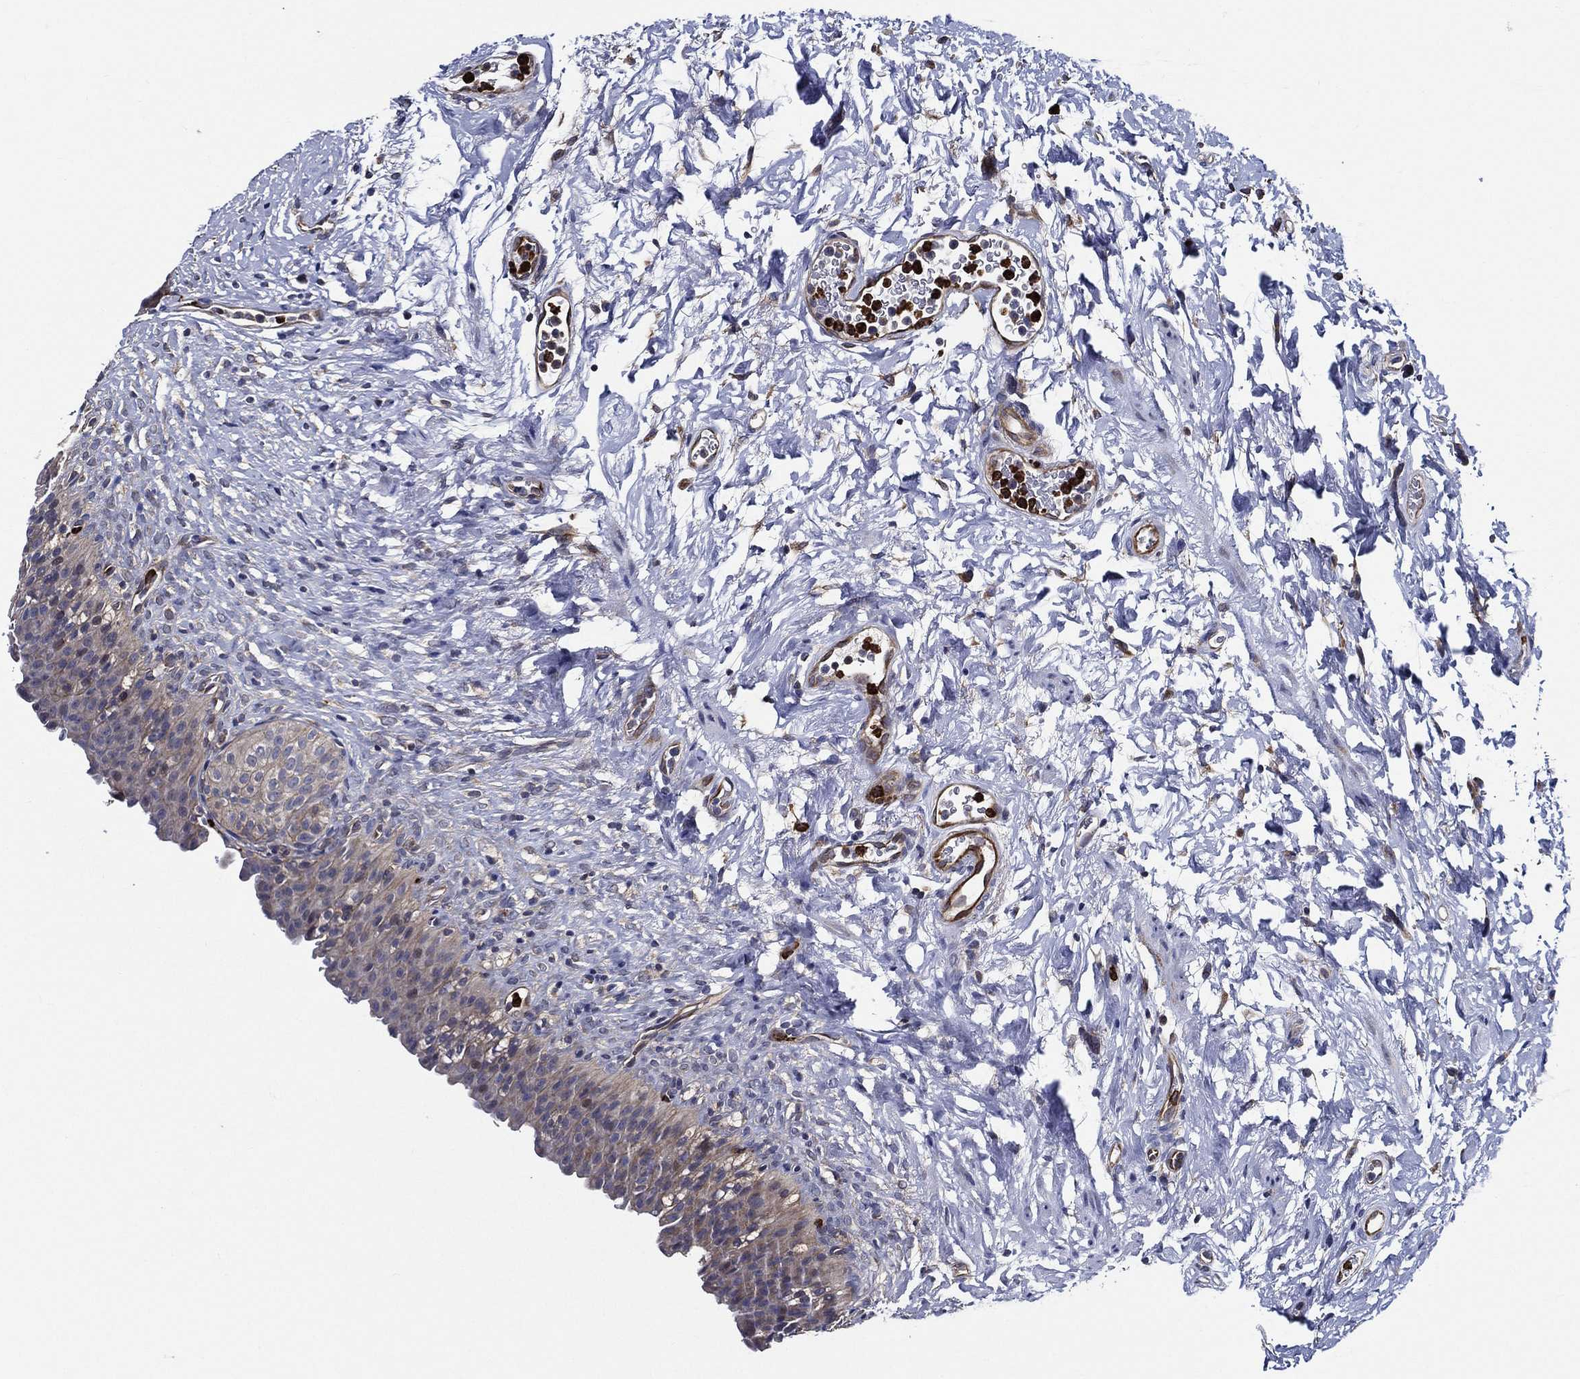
{"staining": {"intensity": "negative", "quantity": "none", "location": "none"}, "tissue": "urinary bladder", "cell_type": "Urothelial cells", "image_type": "normal", "snomed": [{"axis": "morphology", "description": "Normal tissue, NOS"}, {"axis": "topography", "description": "Urinary bladder"}], "caption": "This is an immunohistochemistry (IHC) image of normal urinary bladder. There is no staining in urothelial cells.", "gene": "KIF20B", "patient": {"sex": "male", "age": 76}}